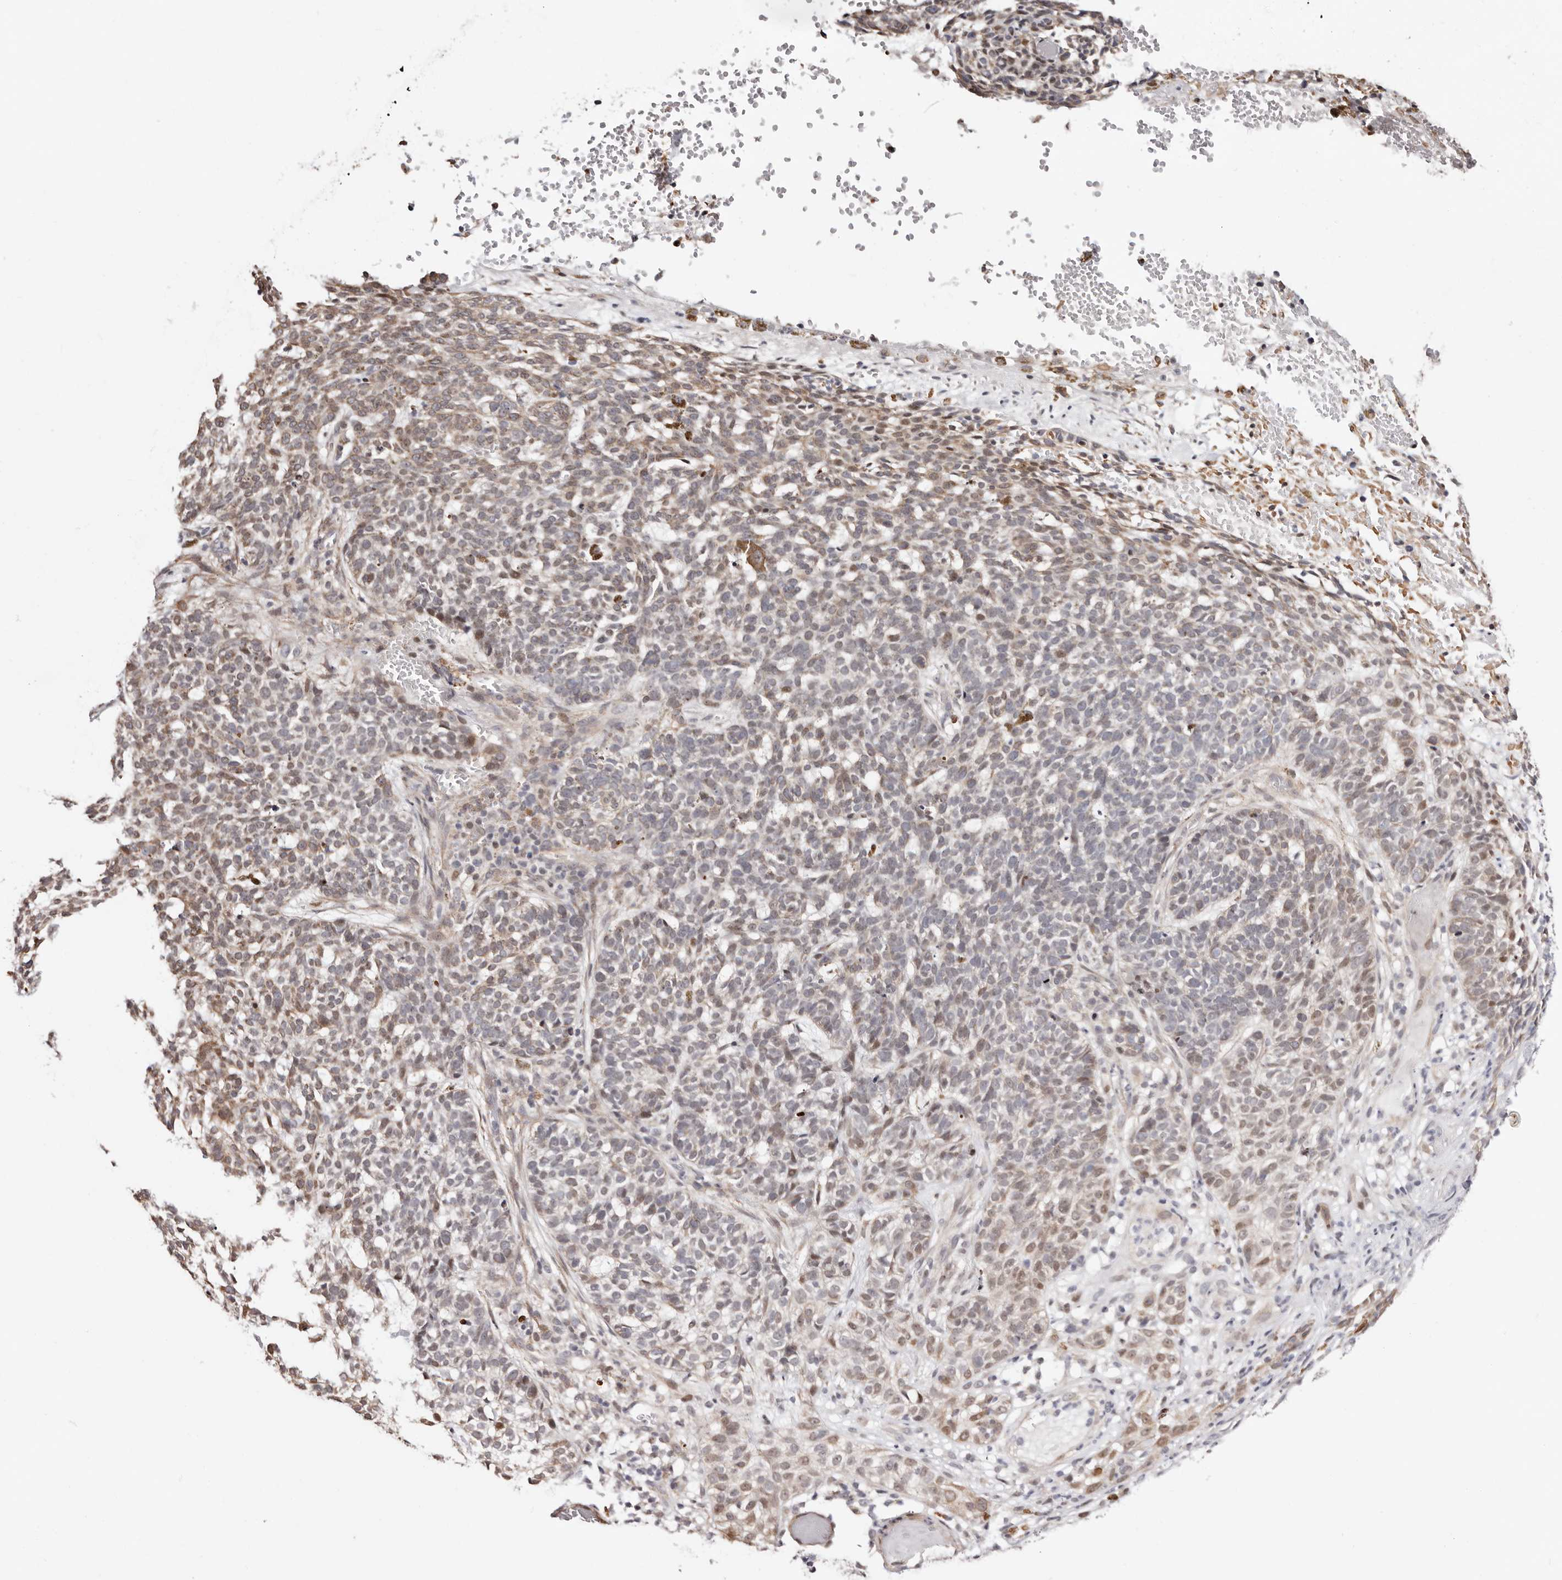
{"staining": {"intensity": "moderate", "quantity": "<25%", "location": "cytoplasmic/membranous"}, "tissue": "skin cancer", "cell_type": "Tumor cells", "image_type": "cancer", "snomed": [{"axis": "morphology", "description": "Basal cell carcinoma"}, {"axis": "topography", "description": "Skin"}], "caption": "Moderate cytoplasmic/membranous expression for a protein is appreciated in about <25% of tumor cells of skin cancer (basal cell carcinoma) using IHC.", "gene": "HIVEP3", "patient": {"sex": "male", "age": 85}}